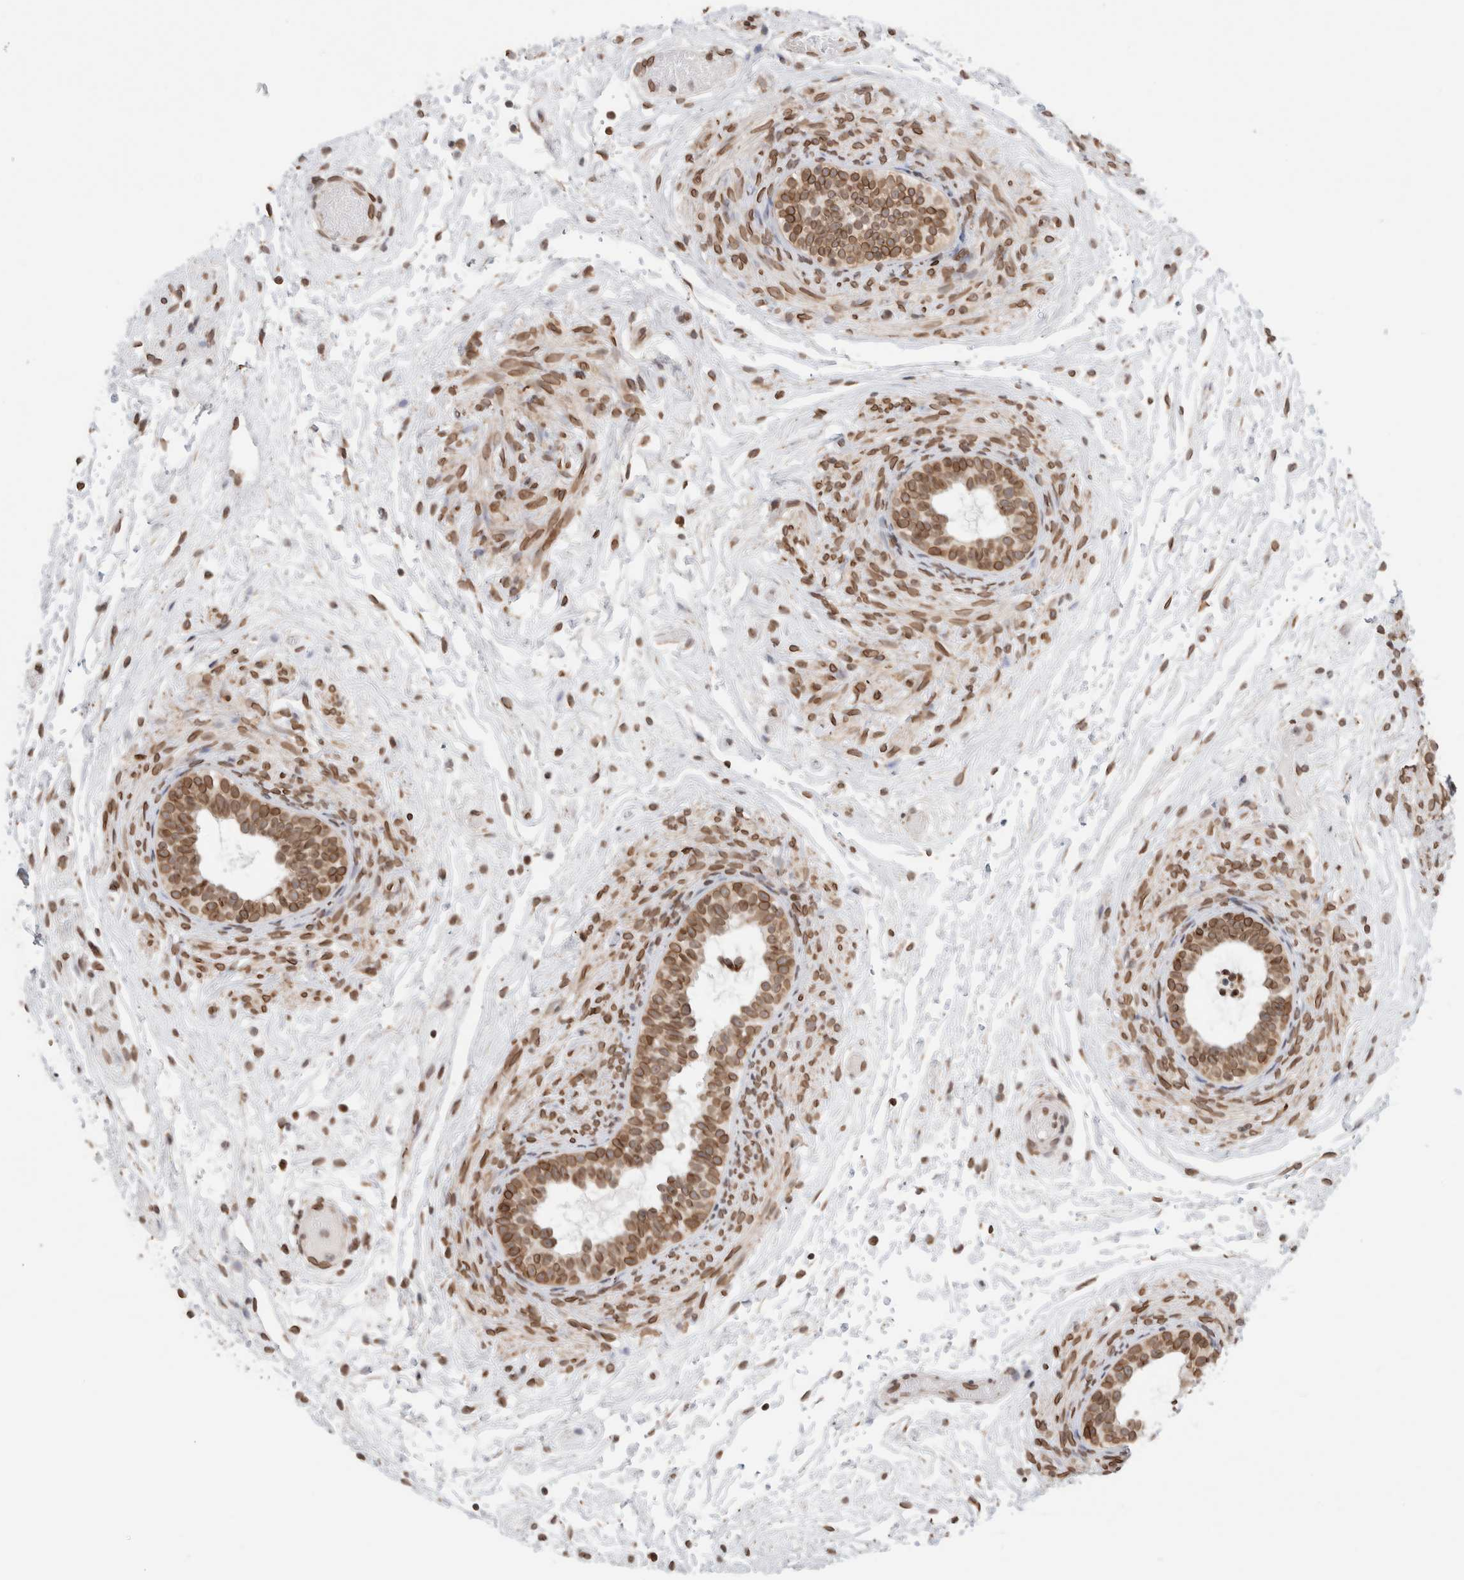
{"staining": {"intensity": "moderate", "quantity": ">75%", "location": "cytoplasmic/membranous,nuclear"}, "tissue": "epididymis", "cell_type": "Glandular cells", "image_type": "normal", "snomed": [{"axis": "morphology", "description": "Normal tissue, NOS"}, {"axis": "topography", "description": "Epididymis"}], "caption": "About >75% of glandular cells in normal epididymis show moderate cytoplasmic/membranous,nuclear protein staining as visualized by brown immunohistochemical staining.", "gene": "RBMX2", "patient": {"sex": "male", "age": 5}}